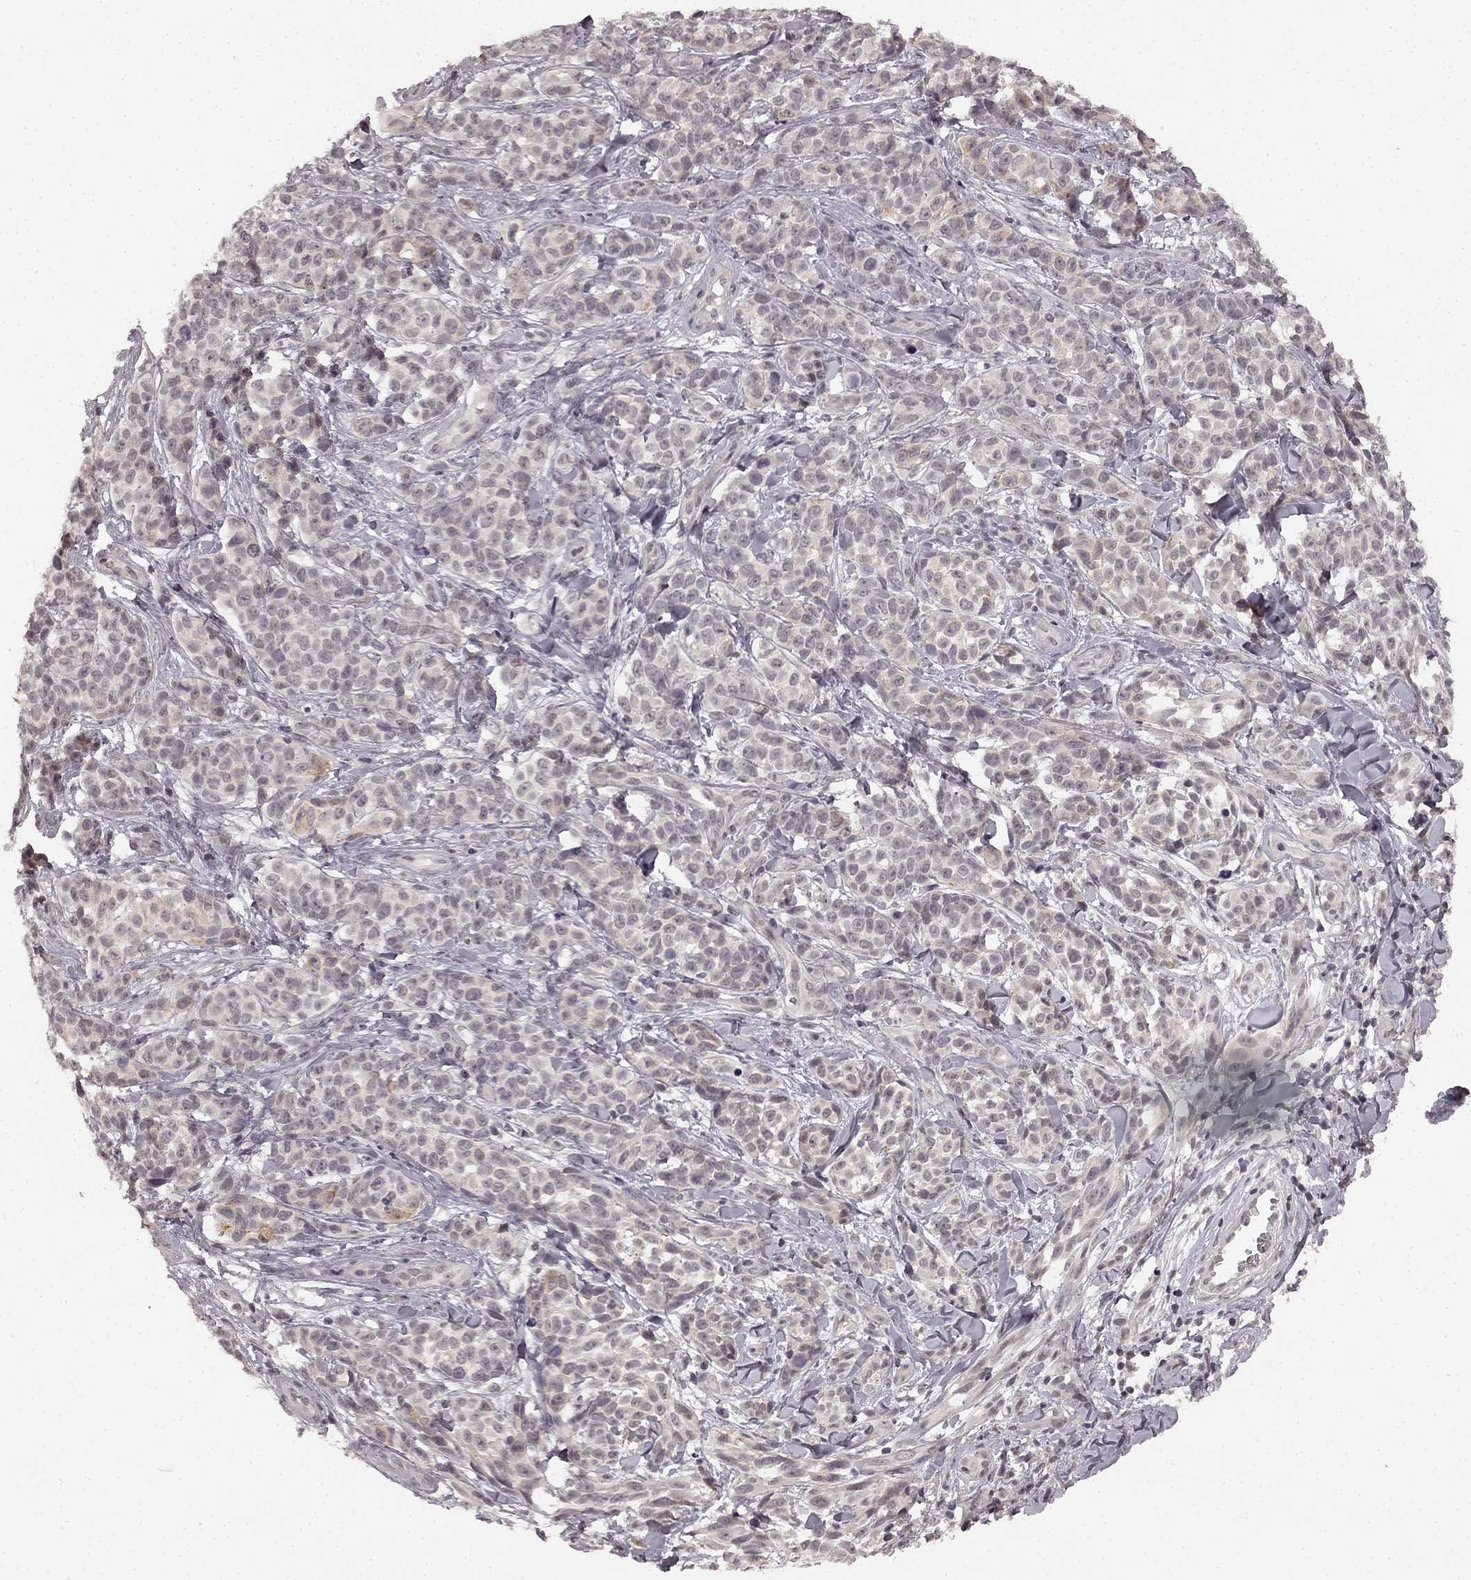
{"staining": {"intensity": "weak", "quantity": "<25%", "location": "cytoplasmic/membranous"}, "tissue": "melanoma", "cell_type": "Tumor cells", "image_type": "cancer", "snomed": [{"axis": "morphology", "description": "Malignant melanoma, NOS"}, {"axis": "topography", "description": "Skin"}], "caption": "High power microscopy photomicrograph of an IHC image of melanoma, revealing no significant staining in tumor cells.", "gene": "HCN4", "patient": {"sex": "female", "age": 88}}